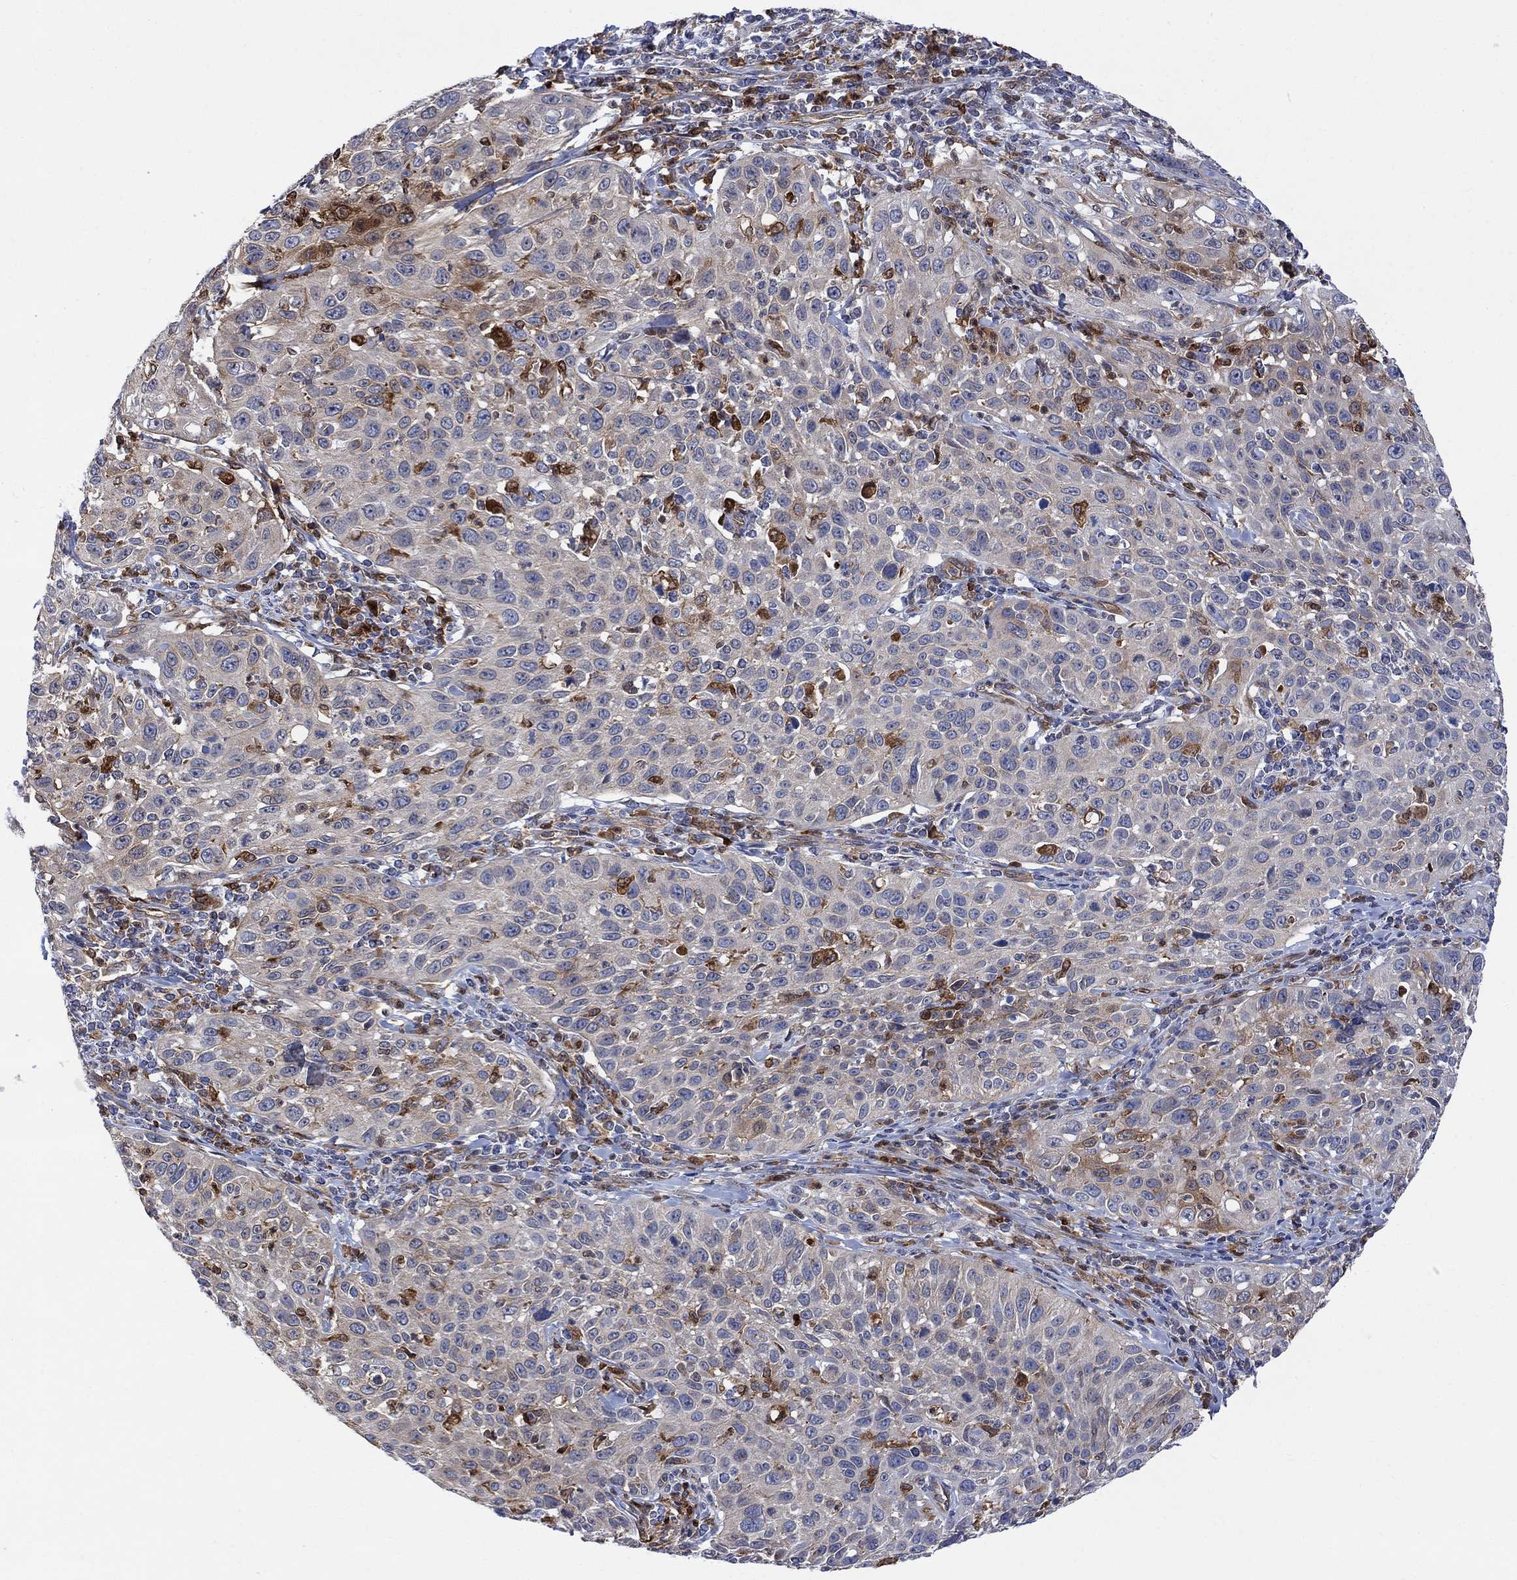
{"staining": {"intensity": "negative", "quantity": "none", "location": "none"}, "tissue": "cervical cancer", "cell_type": "Tumor cells", "image_type": "cancer", "snomed": [{"axis": "morphology", "description": "Squamous cell carcinoma, NOS"}, {"axis": "topography", "description": "Cervix"}], "caption": "The image reveals no staining of tumor cells in cervical cancer. The staining is performed using DAB brown chromogen with nuclei counter-stained in using hematoxylin.", "gene": "GBP5", "patient": {"sex": "female", "age": 26}}